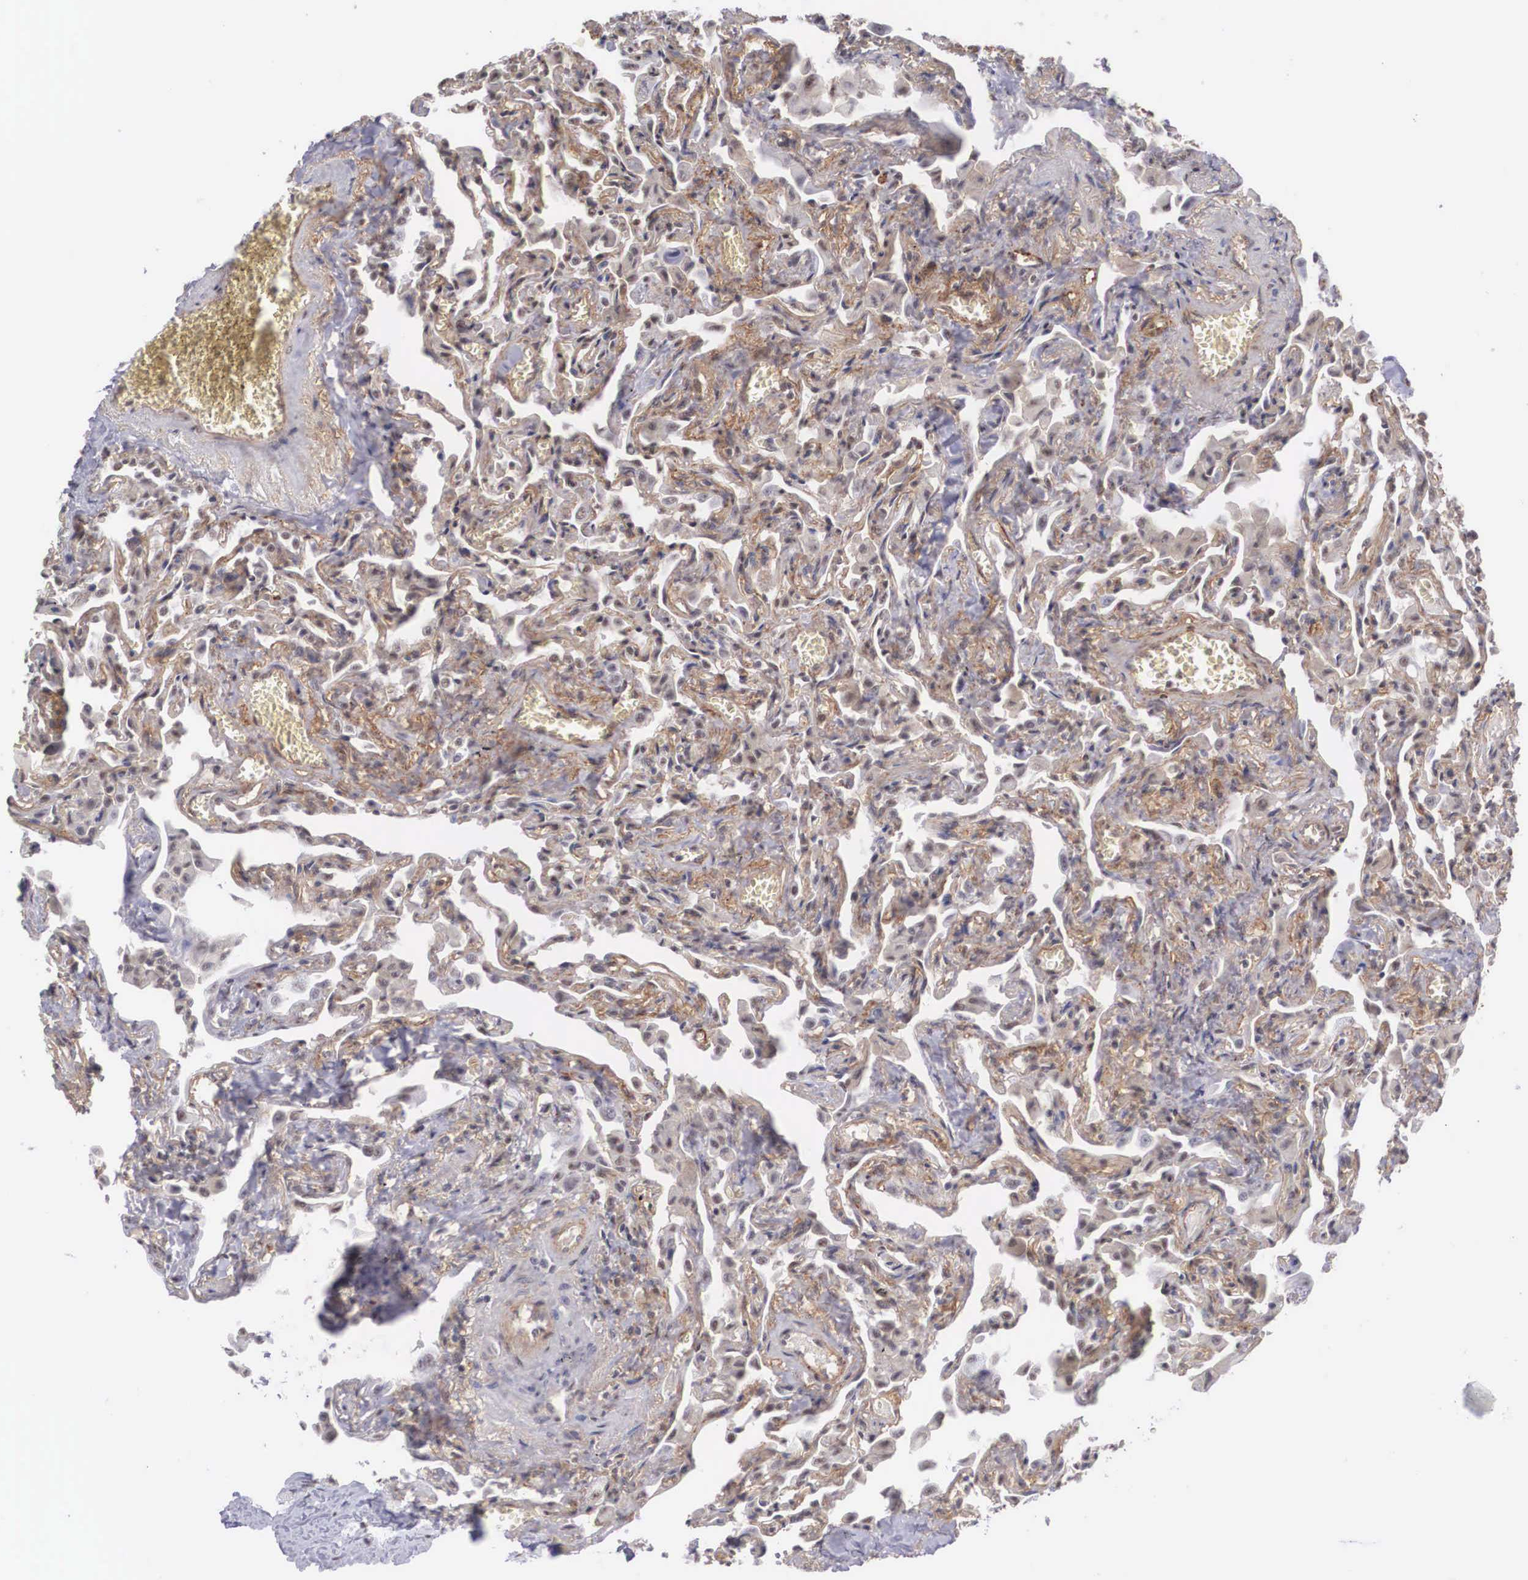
{"staining": {"intensity": "negative", "quantity": "none", "location": "none"}, "tissue": "lung", "cell_type": "Alveolar cells", "image_type": "normal", "snomed": [{"axis": "morphology", "description": "Normal tissue, NOS"}, {"axis": "topography", "description": "Lung"}], "caption": "Immunohistochemistry image of unremarkable human lung stained for a protein (brown), which shows no expression in alveolar cells.", "gene": "NR4A2", "patient": {"sex": "male", "age": 73}}